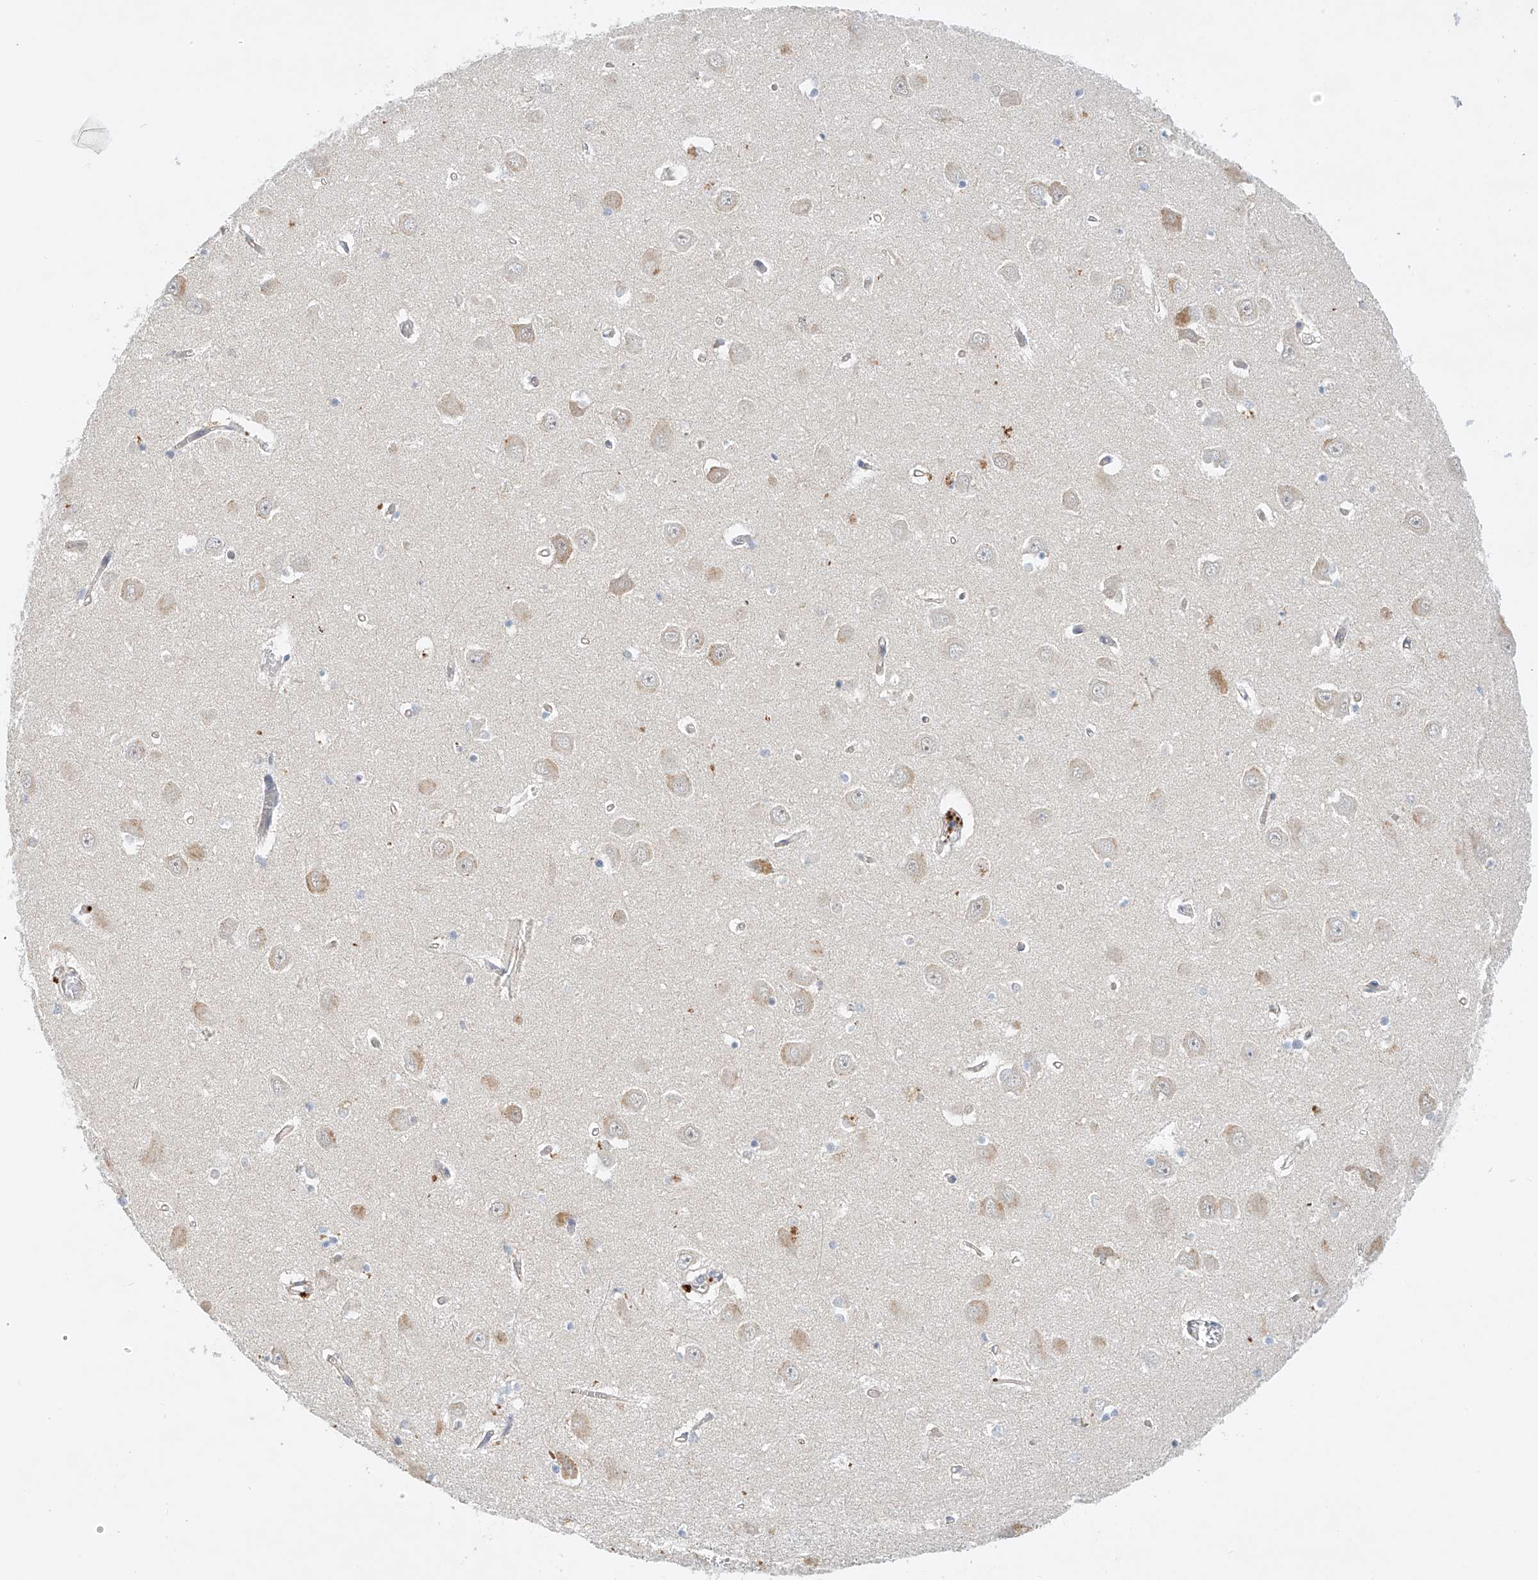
{"staining": {"intensity": "negative", "quantity": "none", "location": "none"}, "tissue": "hippocampus", "cell_type": "Glial cells", "image_type": "normal", "snomed": [{"axis": "morphology", "description": "Normal tissue, NOS"}, {"axis": "topography", "description": "Hippocampus"}], "caption": "This is an IHC histopathology image of normal hippocampus. There is no staining in glial cells.", "gene": "ENSG00000266202", "patient": {"sex": "male", "age": 70}}